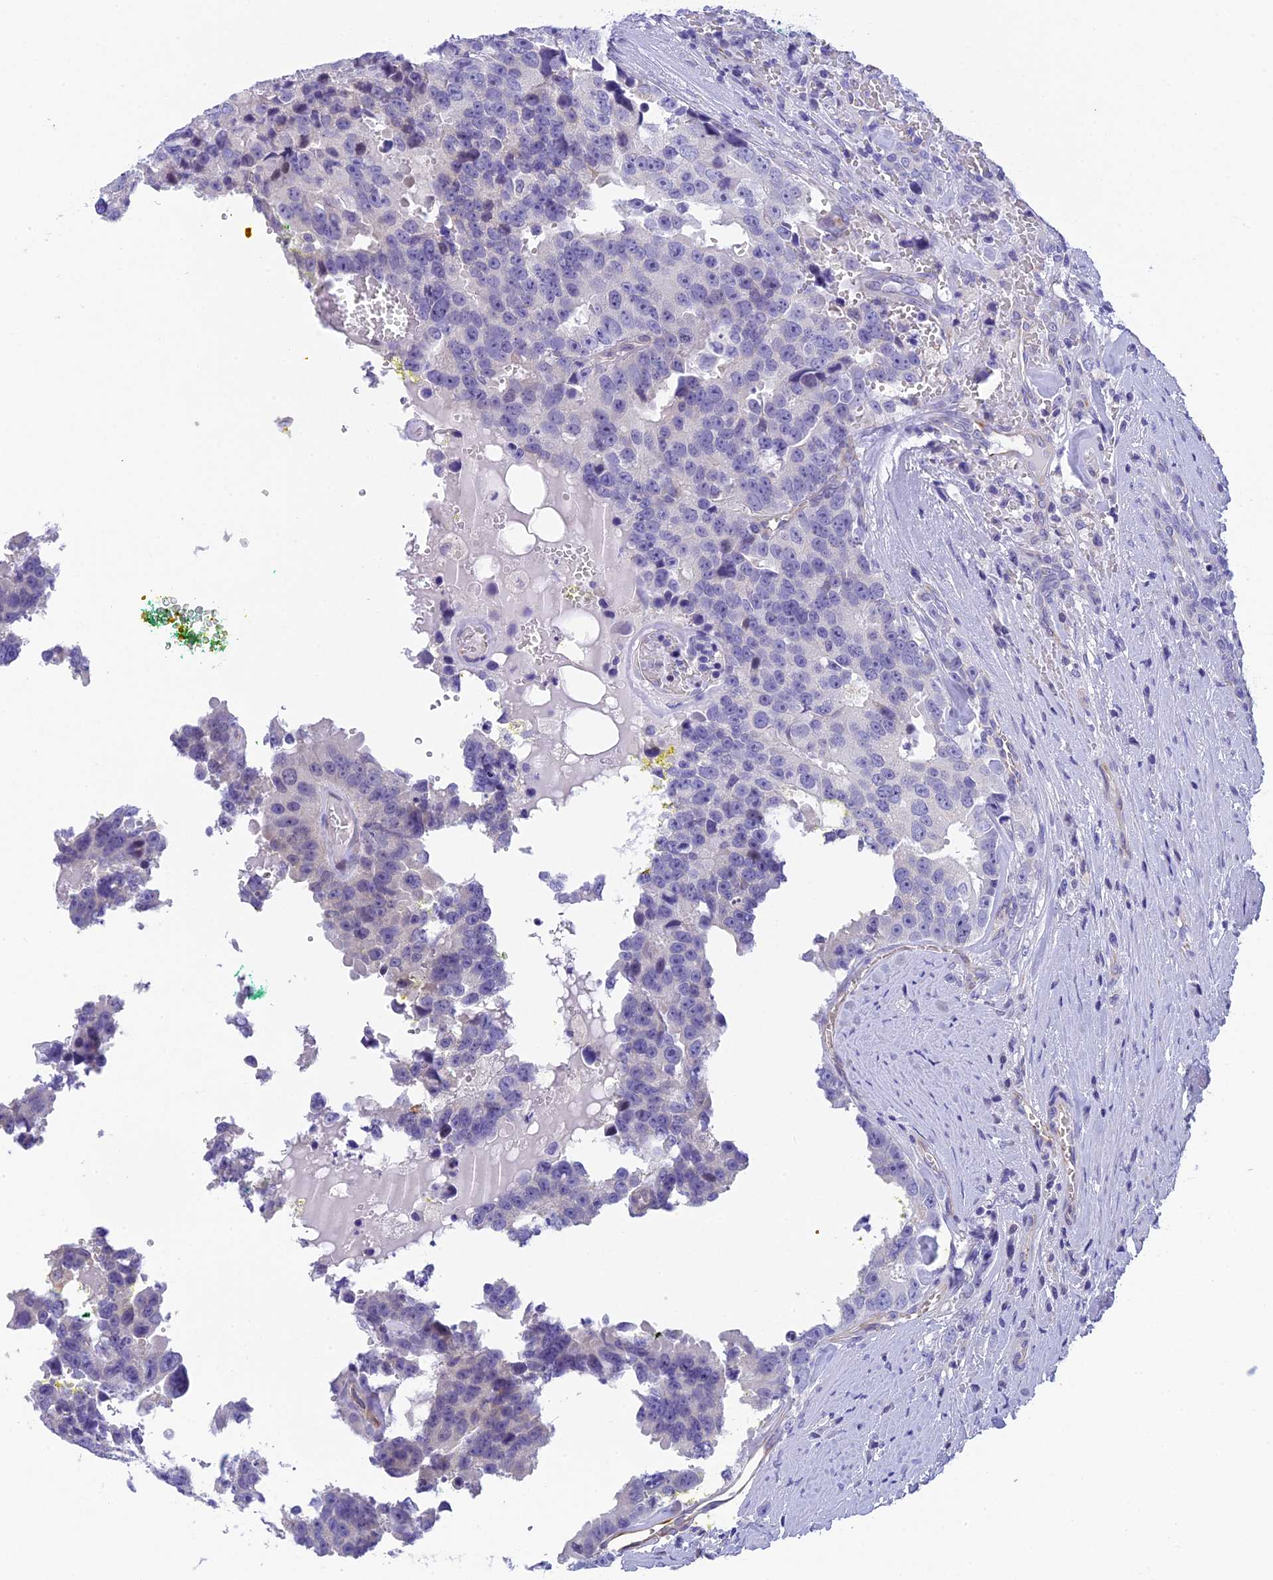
{"staining": {"intensity": "negative", "quantity": "none", "location": "none"}, "tissue": "prostate cancer", "cell_type": "Tumor cells", "image_type": "cancer", "snomed": [{"axis": "morphology", "description": "Adenocarcinoma, High grade"}, {"axis": "topography", "description": "Prostate"}], "caption": "Prostate cancer (adenocarcinoma (high-grade)) was stained to show a protein in brown. There is no significant positivity in tumor cells. (Brightfield microscopy of DAB (3,3'-diaminobenzidine) IHC at high magnification).", "gene": "TACSTD2", "patient": {"sex": "male", "age": 71}}